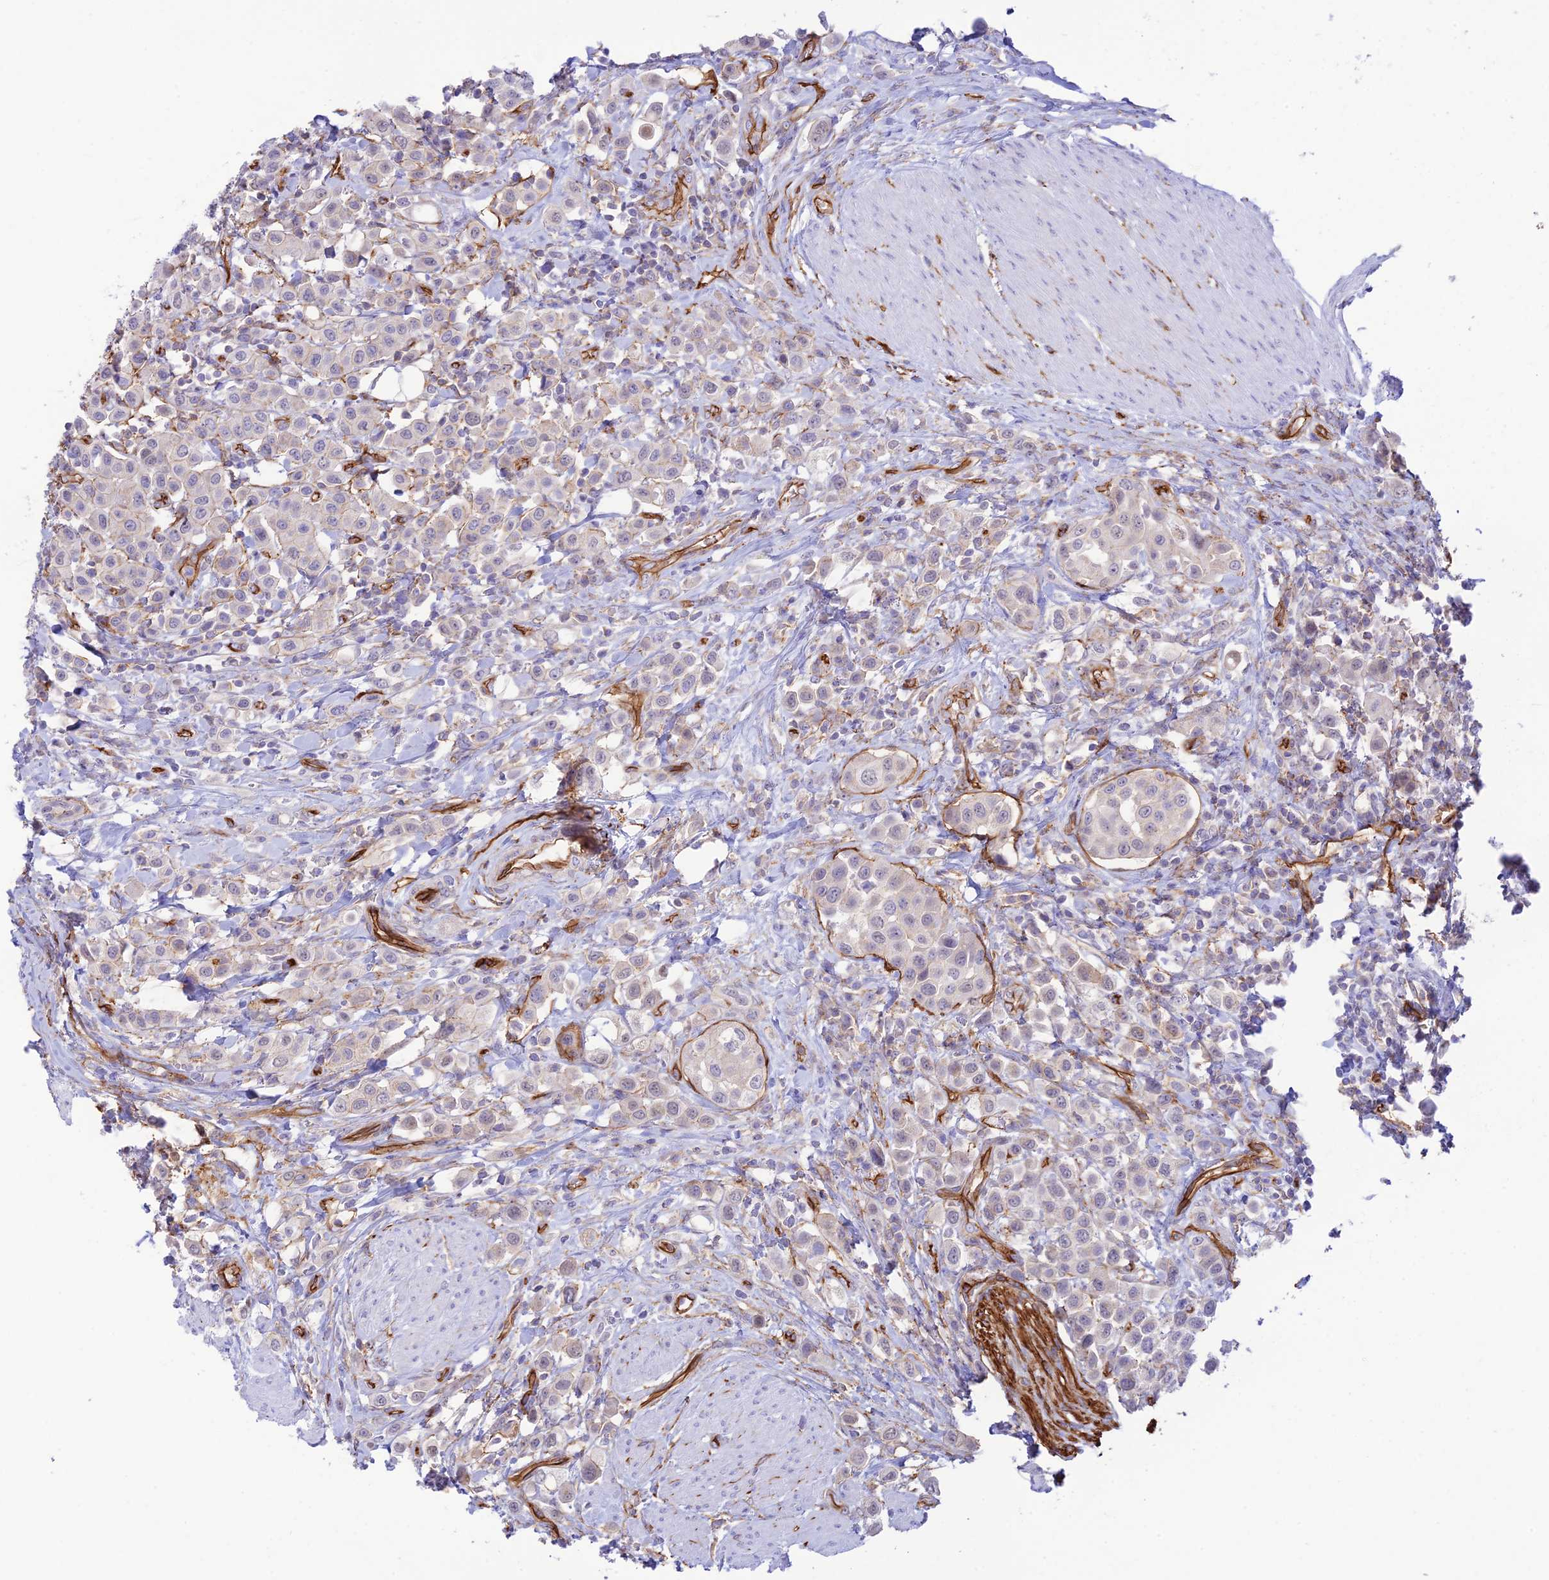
{"staining": {"intensity": "negative", "quantity": "none", "location": "none"}, "tissue": "urothelial cancer", "cell_type": "Tumor cells", "image_type": "cancer", "snomed": [{"axis": "morphology", "description": "Urothelial carcinoma, High grade"}, {"axis": "topography", "description": "Urinary bladder"}], "caption": "Tumor cells show no significant staining in high-grade urothelial carcinoma.", "gene": "YPEL5", "patient": {"sex": "male", "age": 50}}